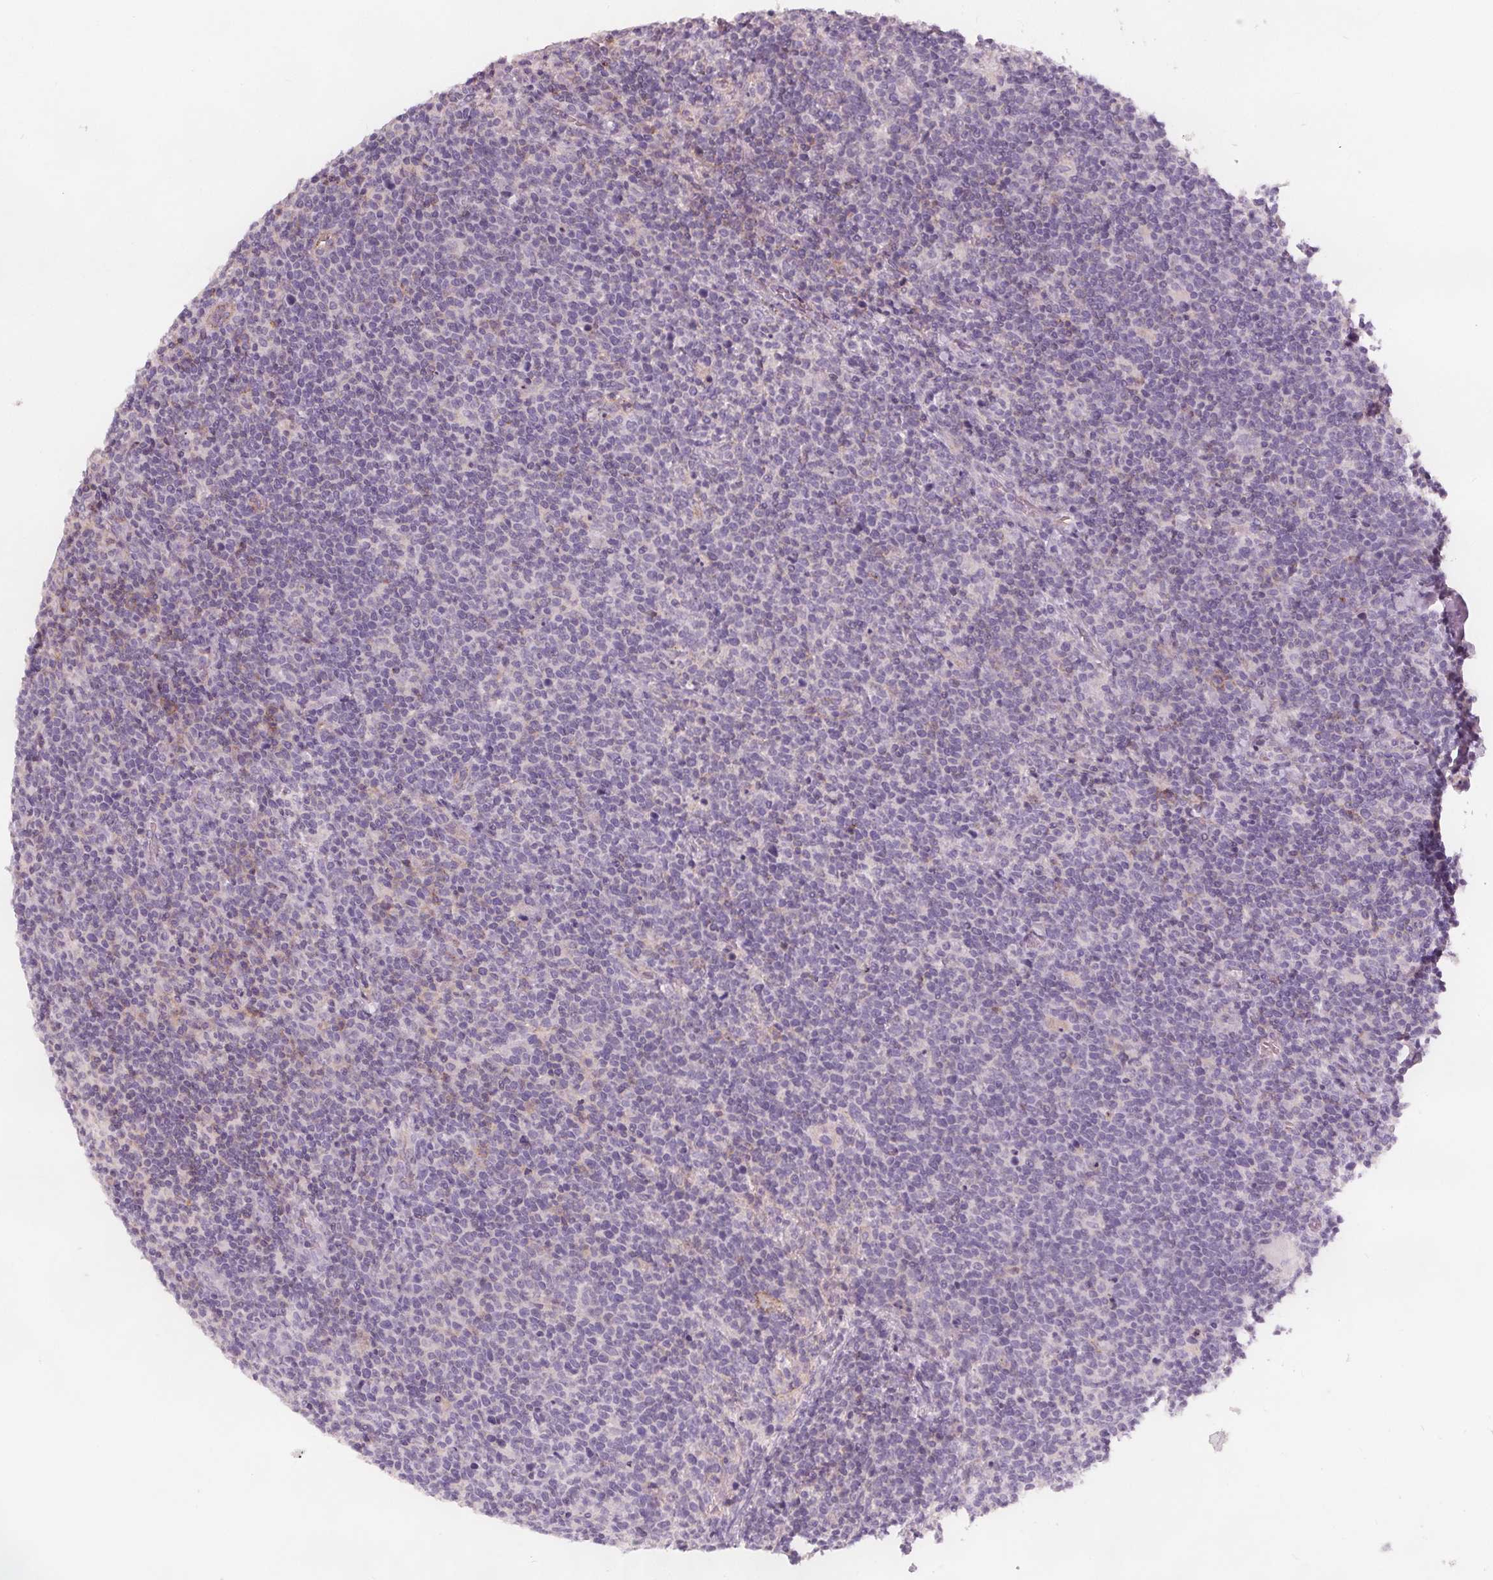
{"staining": {"intensity": "negative", "quantity": "none", "location": "none"}, "tissue": "lymphoma", "cell_type": "Tumor cells", "image_type": "cancer", "snomed": [{"axis": "morphology", "description": "Malignant lymphoma, non-Hodgkin's type, High grade"}, {"axis": "topography", "description": "Lymph node"}], "caption": "Tumor cells show no significant protein positivity in lymphoma.", "gene": "ATP1A1", "patient": {"sex": "male", "age": 61}}